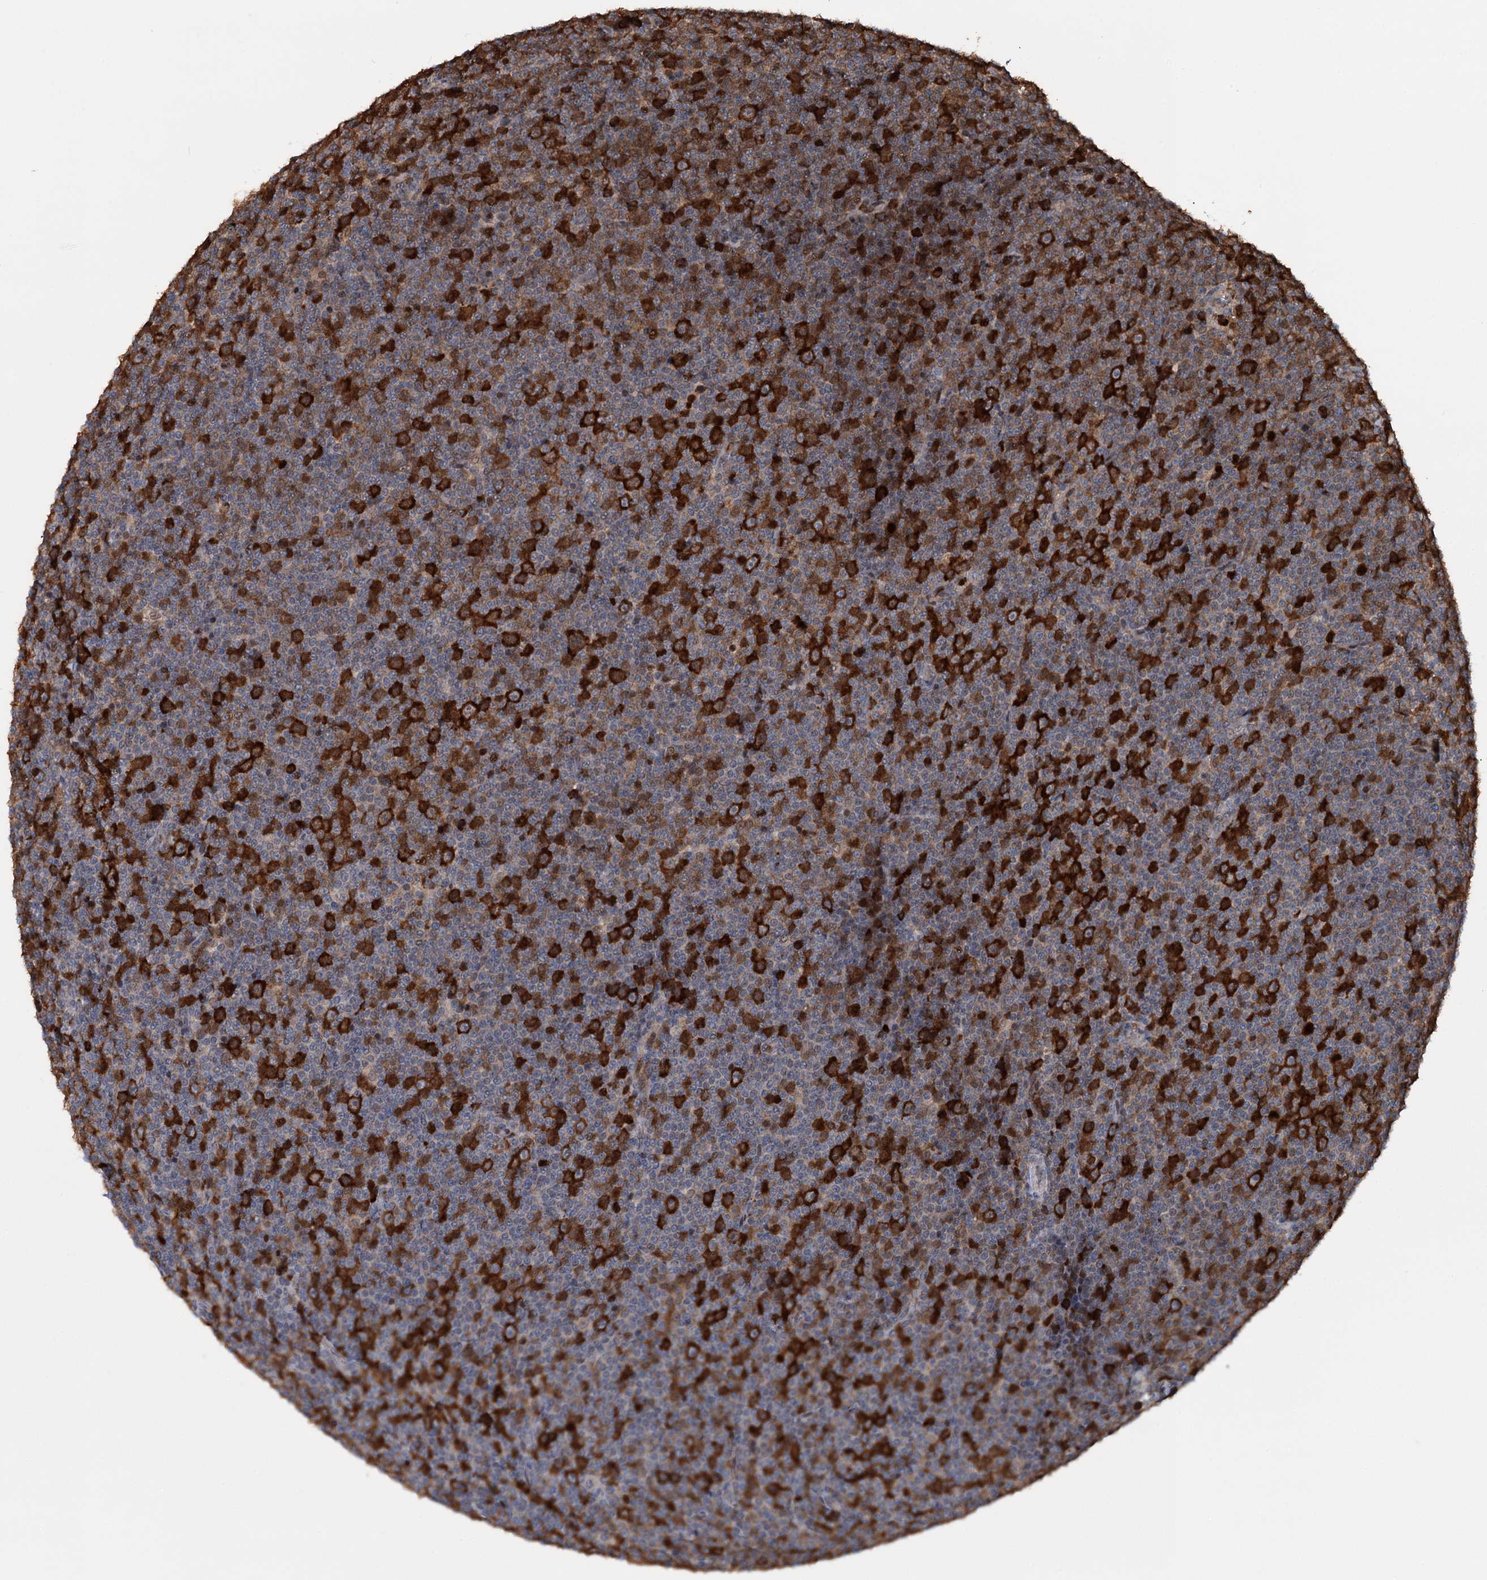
{"staining": {"intensity": "strong", "quantity": "25%-75%", "location": "cytoplasmic/membranous"}, "tissue": "lymphoma", "cell_type": "Tumor cells", "image_type": "cancer", "snomed": [{"axis": "morphology", "description": "Malignant lymphoma, non-Hodgkin's type, Low grade"}, {"axis": "topography", "description": "Lymph node"}], "caption": "Lymphoma tissue reveals strong cytoplasmic/membranous expression in approximately 25%-75% of tumor cells, visualized by immunohistochemistry.", "gene": "NCAPD2", "patient": {"sex": "female", "age": 67}}